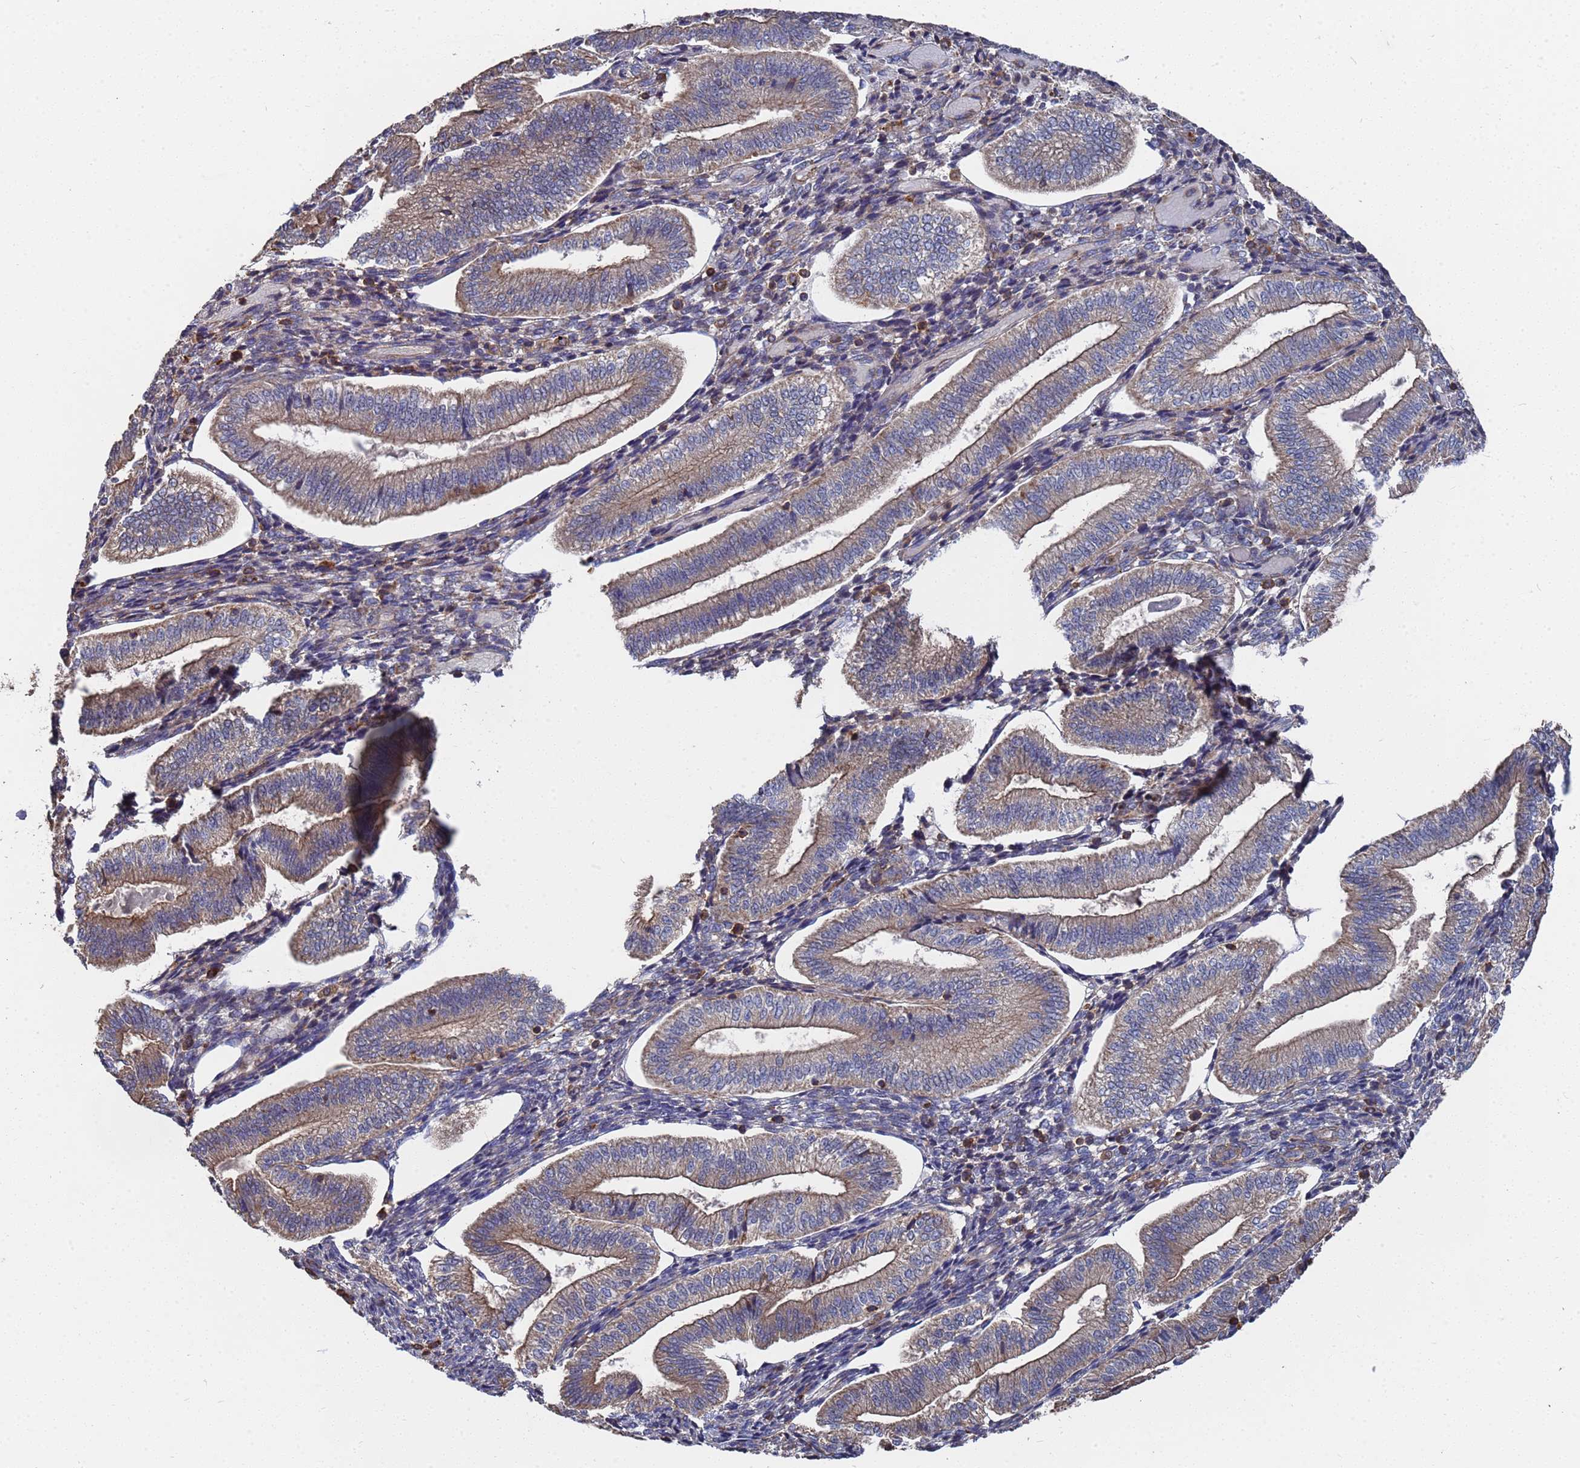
{"staining": {"intensity": "weak", "quantity": "<25%", "location": "cytoplasmic/membranous"}, "tissue": "endometrium", "cell_type": "Cells in endometrial stroma", "image_type": "normal", "snomed": [{"axis": "morphology", "description": "Normal tissue, NOS"}, {"axis": "topography", "description": "Endometrium"}], "caption": "This photomicrograph is of benign endometrium stained with immunohistochemistry (IHC) to label a protein in brown with the nuclei are counter-stained blue. There is no staining in cells in endometrial stroma. (DAB (3,3'-diaminobenzidine) IHC with hematoxylin counter stain).", "gene": "PYCR1", "patient": {"sex": "female", "age": 34}}